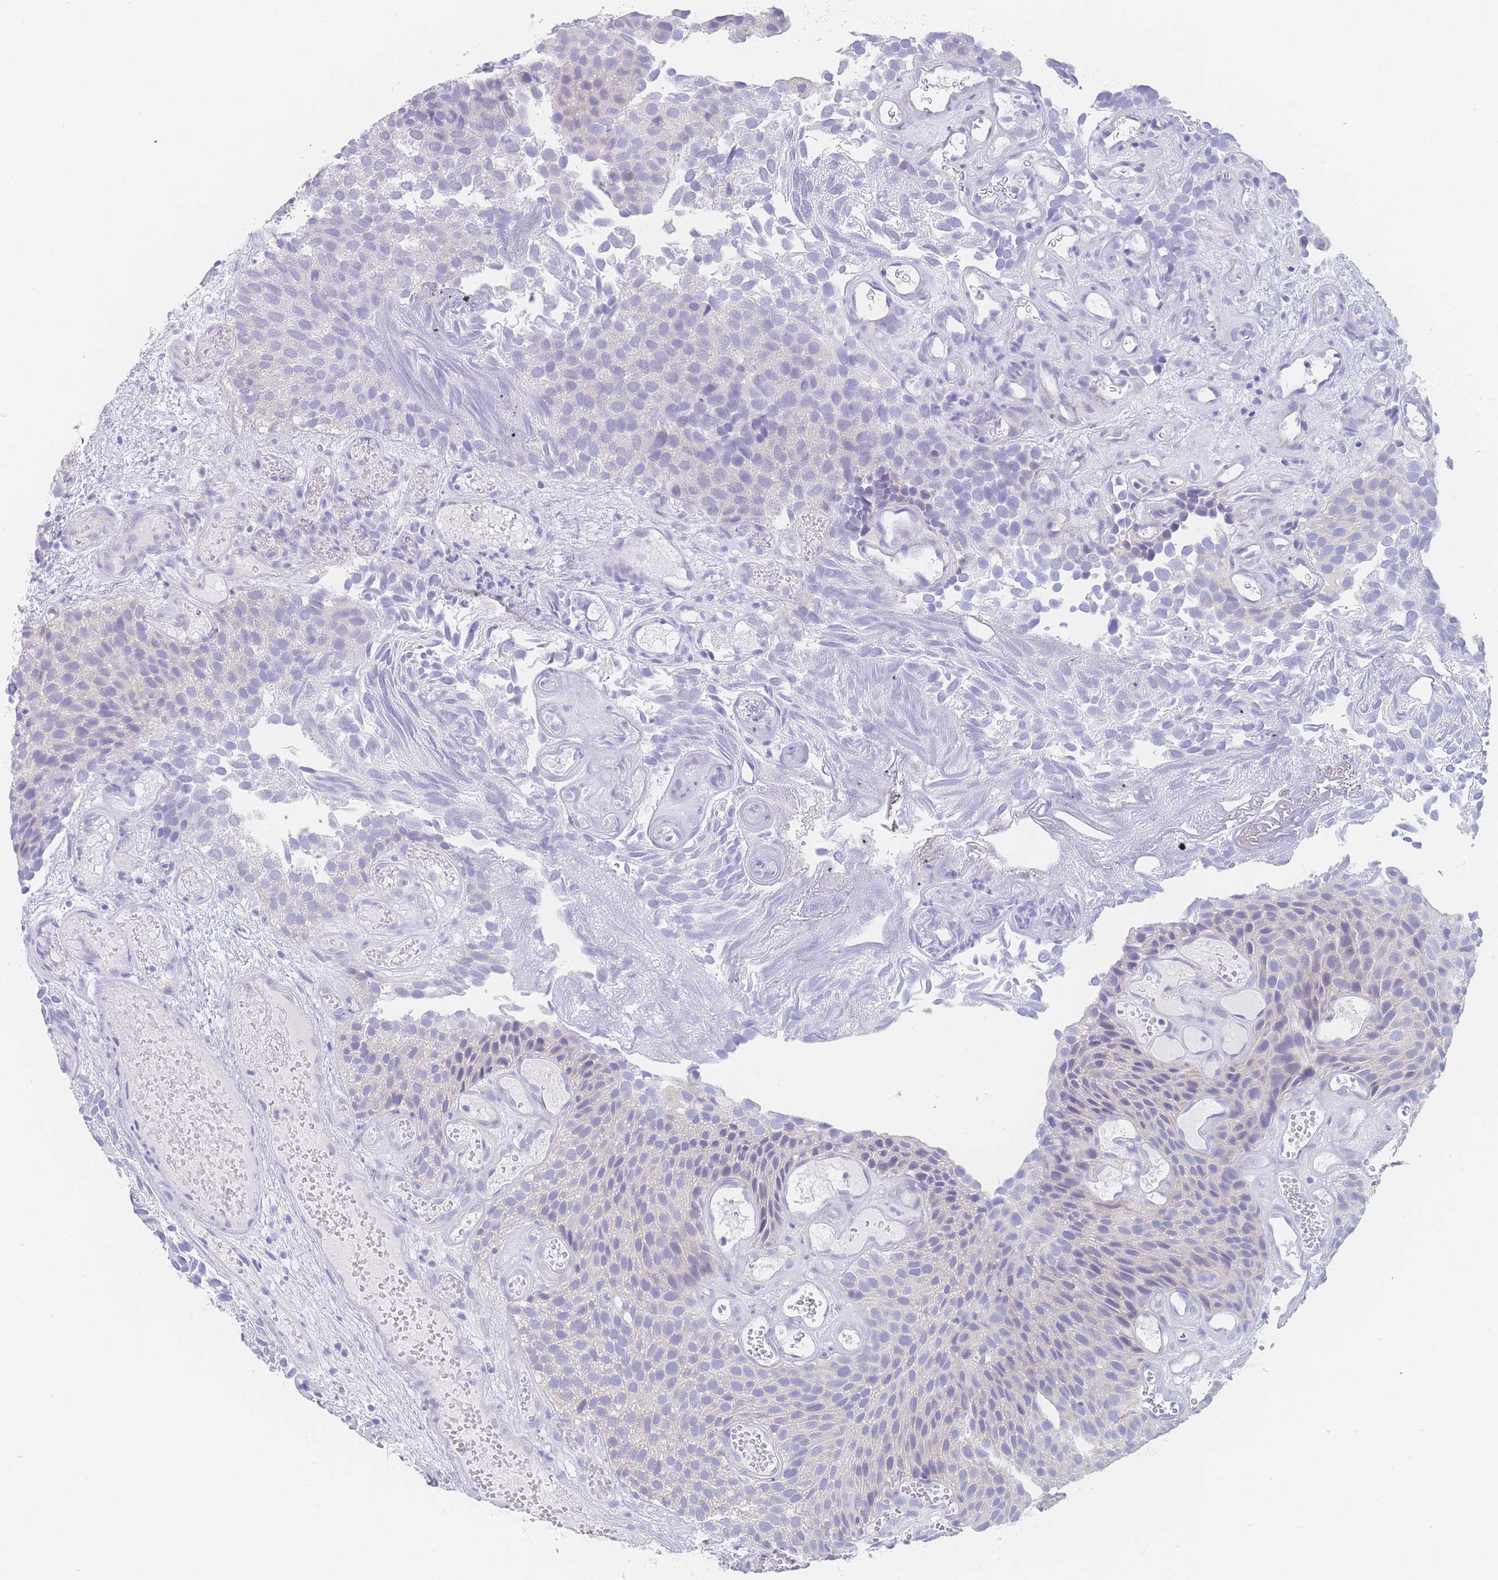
{"staining": {"intensity": "negative", "quantity": "none", "location": "none"}, "tissue": "urothelial cancer", "cell_type": "Tumor cells", "image_type": "cancer", "snomed": [{"axis": "morphology", "description": "Urothelial carcinoma, Low grade"}, {"axis": "topography", "description": "Urinary bladder"}], "caption": "The photomicrograph displays no staining of tumor cells in urothelial carcinoma (low-grade).", "gene": "LZTFL1", "patient": {"sex": "male", "age": 89}}